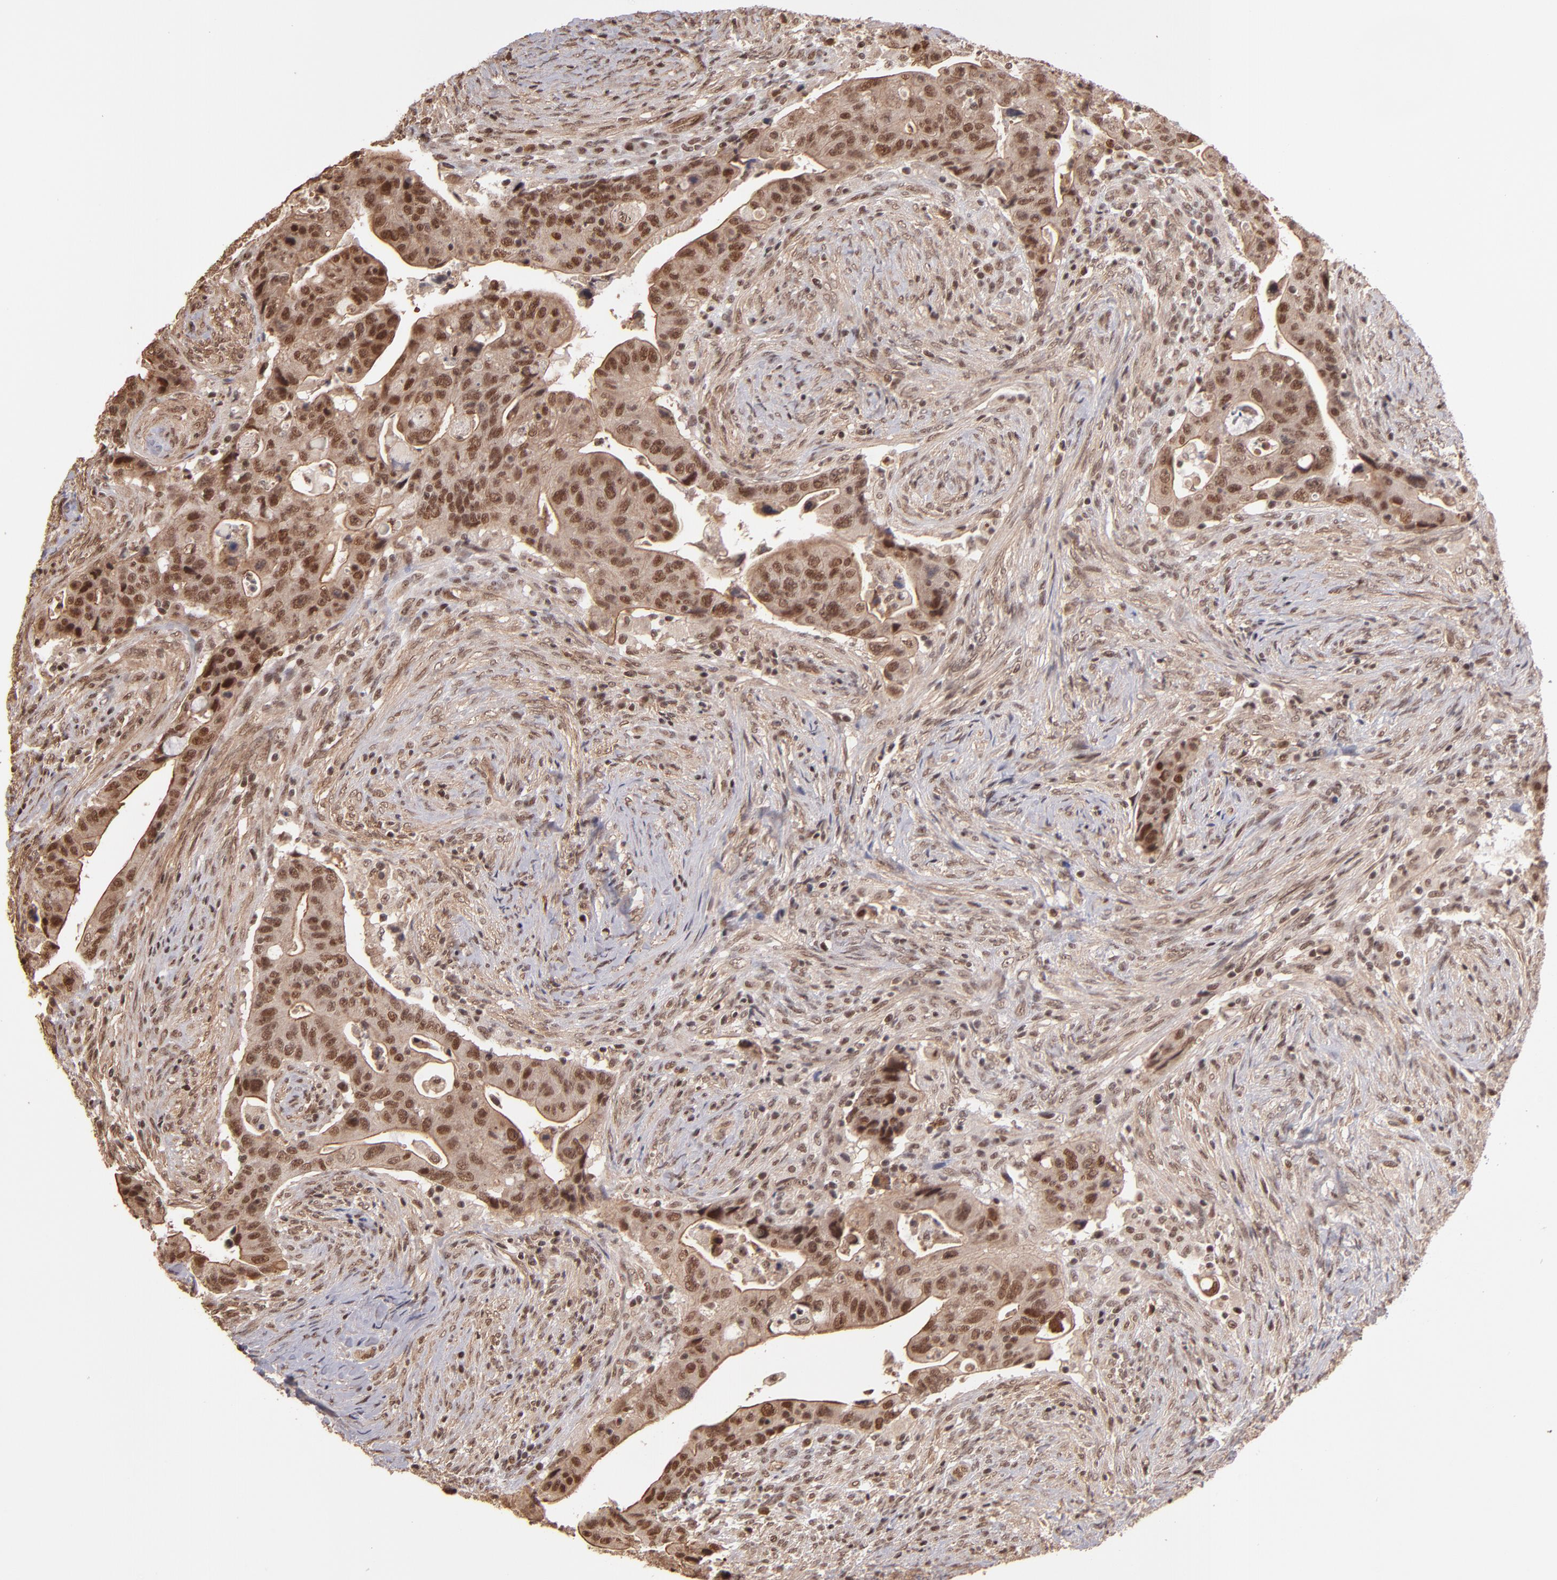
{"staining": {"intensity": "moderate", "quantity": ">75%", "location": "cytoplasmic/membranous,nuclear"}, "tissue": "colorectal cancer", "cell_type": "Tumor cells", "image_type": "cancer", "snomed": [{"axis": "morphology", "description": "Adenocarcinoma, NOS"}, {"axis": "topography", "description": "Rectum"}], "caption": "About >75% of tumor cells in adenocarcinoma (colorectal) exhibit moderate cytoplasmic/membranous and nuclear protein positivity as visualized by brown immunohistochemical staining.", "gene": "TERF2", "patient": {"sex": "female", "age": 71}}